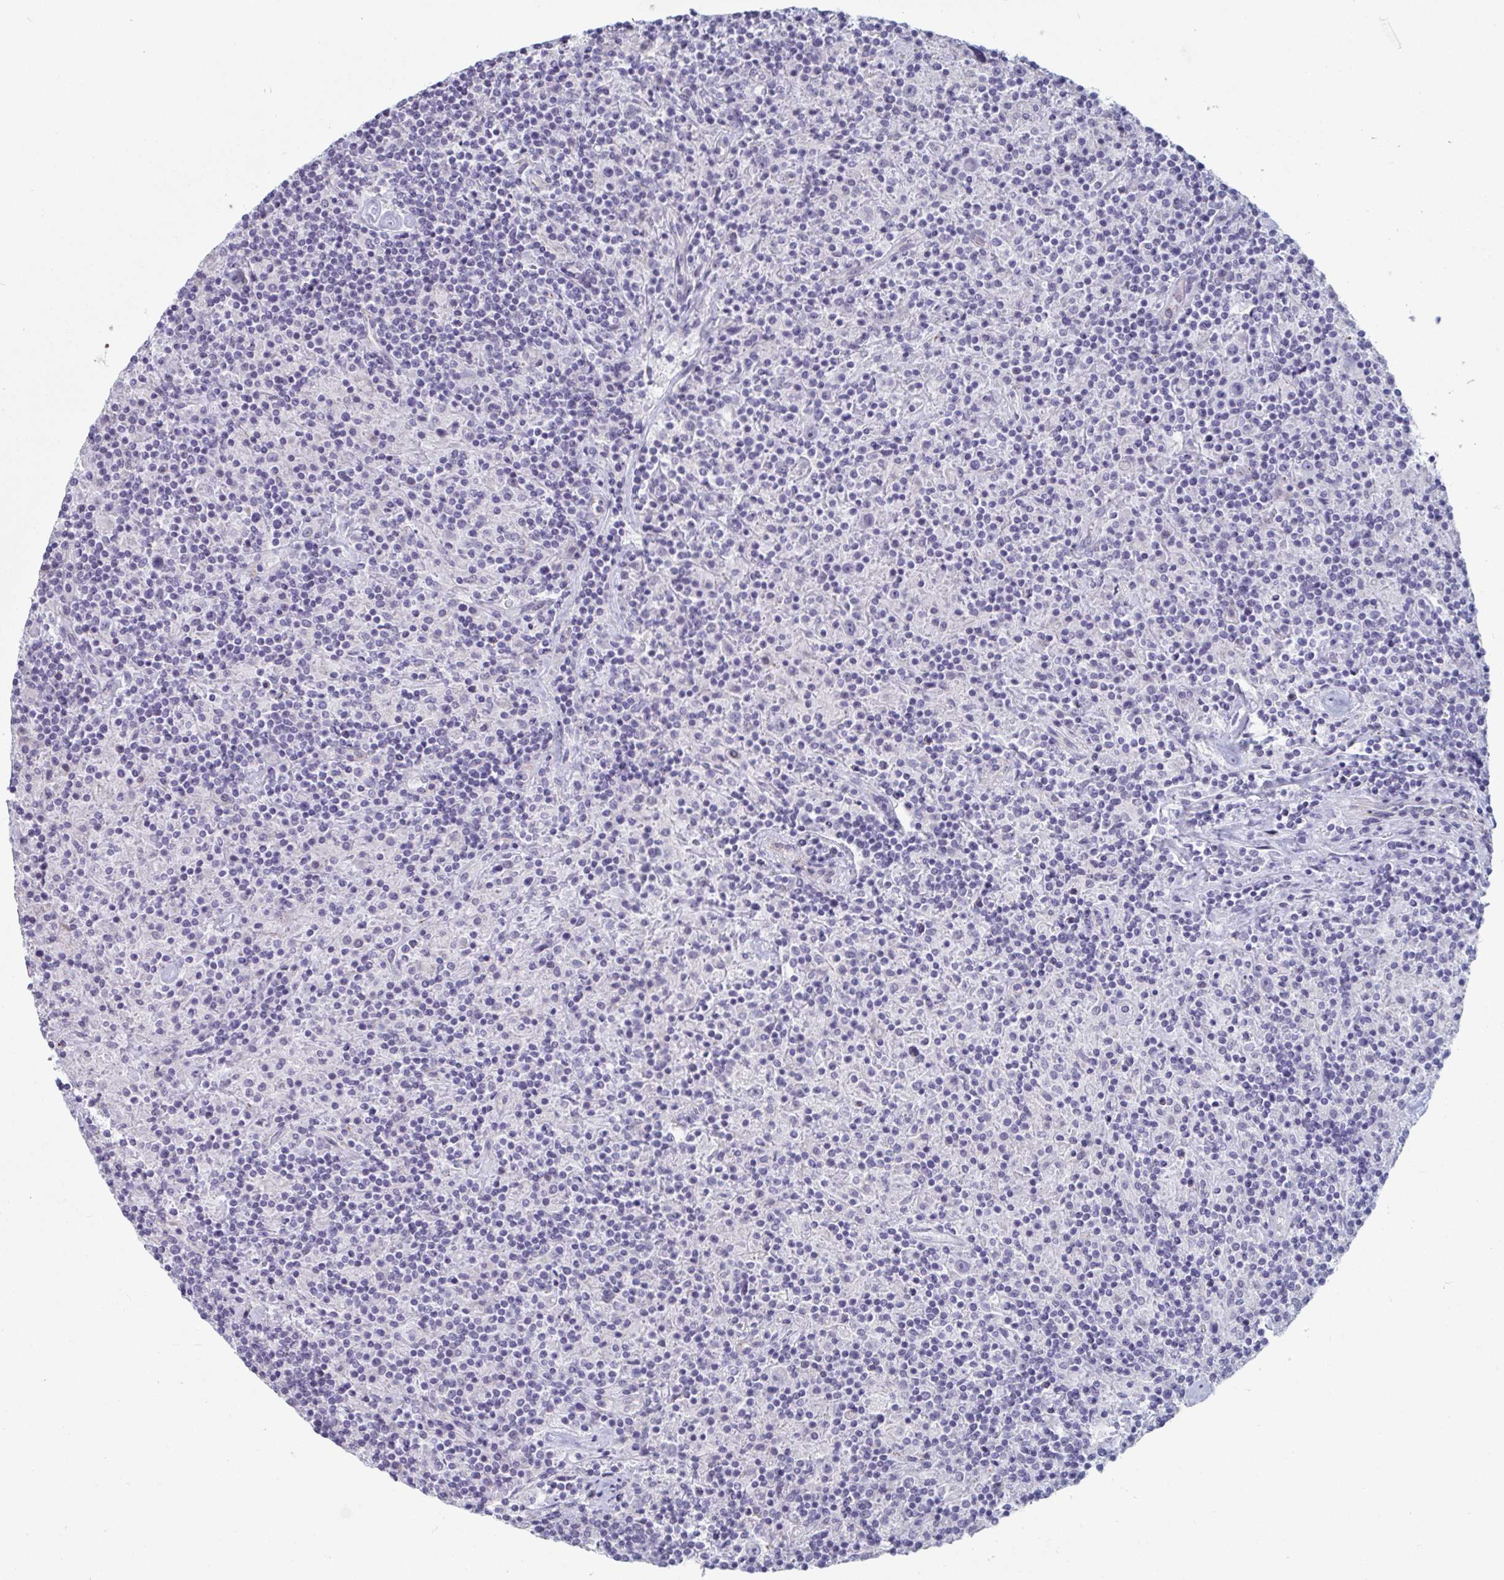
{"staining": {"intensity": "negative", "quantity": "none", "location": "none"}, "tissue": "lymphoma", "cell_type": "Tumor cells", "image_type": "cancer", "snomed": [{"axis": "morphology", "description": "Hodgkin's disease, NOS"}, {"axis": "topography", "description": "Lymph node"}], "caption": "Immunohistochemistry (IHC) photomicrograph of lymphoma stained for a protein (brown), which displays no positivity in tumor cells.", "gene": "FOXA1", "patient": {"sex": "male", "age": 70}}